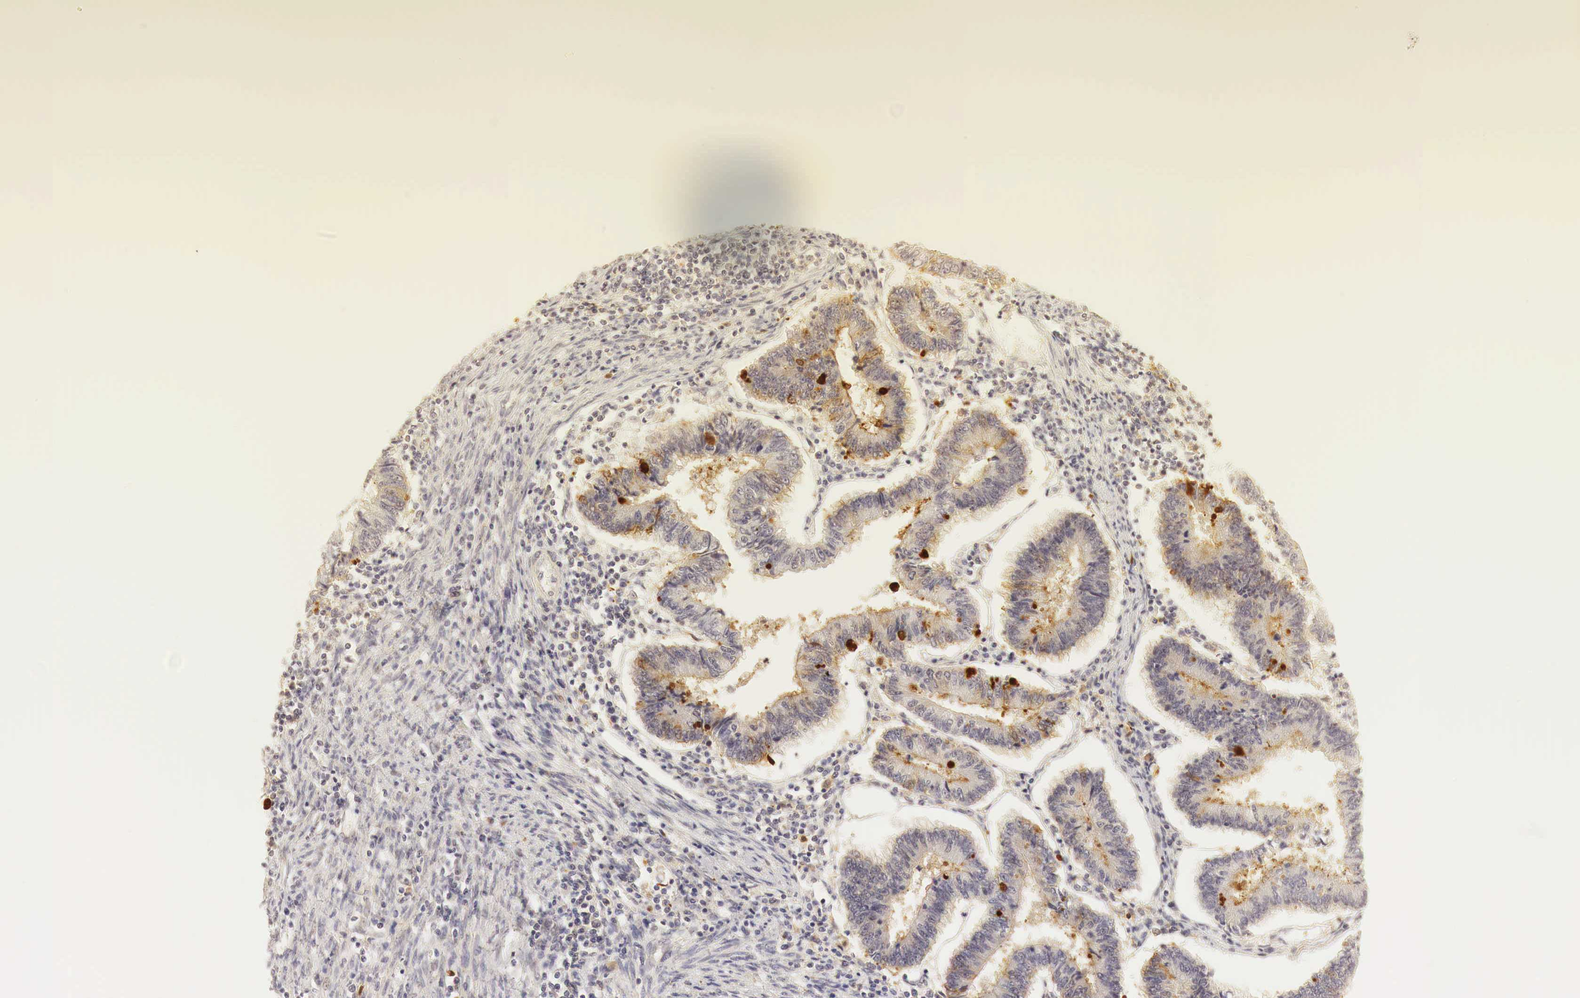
{"staining": {"intensity": "weak", "quantity": "<25%", "location": "cytoplasmic/membranous"}, "tissue": "endometrial cancer", "cell_type": "Tumor cells", "image_type": "cancer", "snomed": [{"axis": "morphology", "description": "Adenocarcinoma, NOS"}, {"axis": "topography", "description": "Endometrium"}], "caption": "Endometrial adenocarcinoma stained for a protein using IHC exhibits no positivity tumor cells.", "gene": "CASP3", "patient": {"sex": "female", "age": 75}}